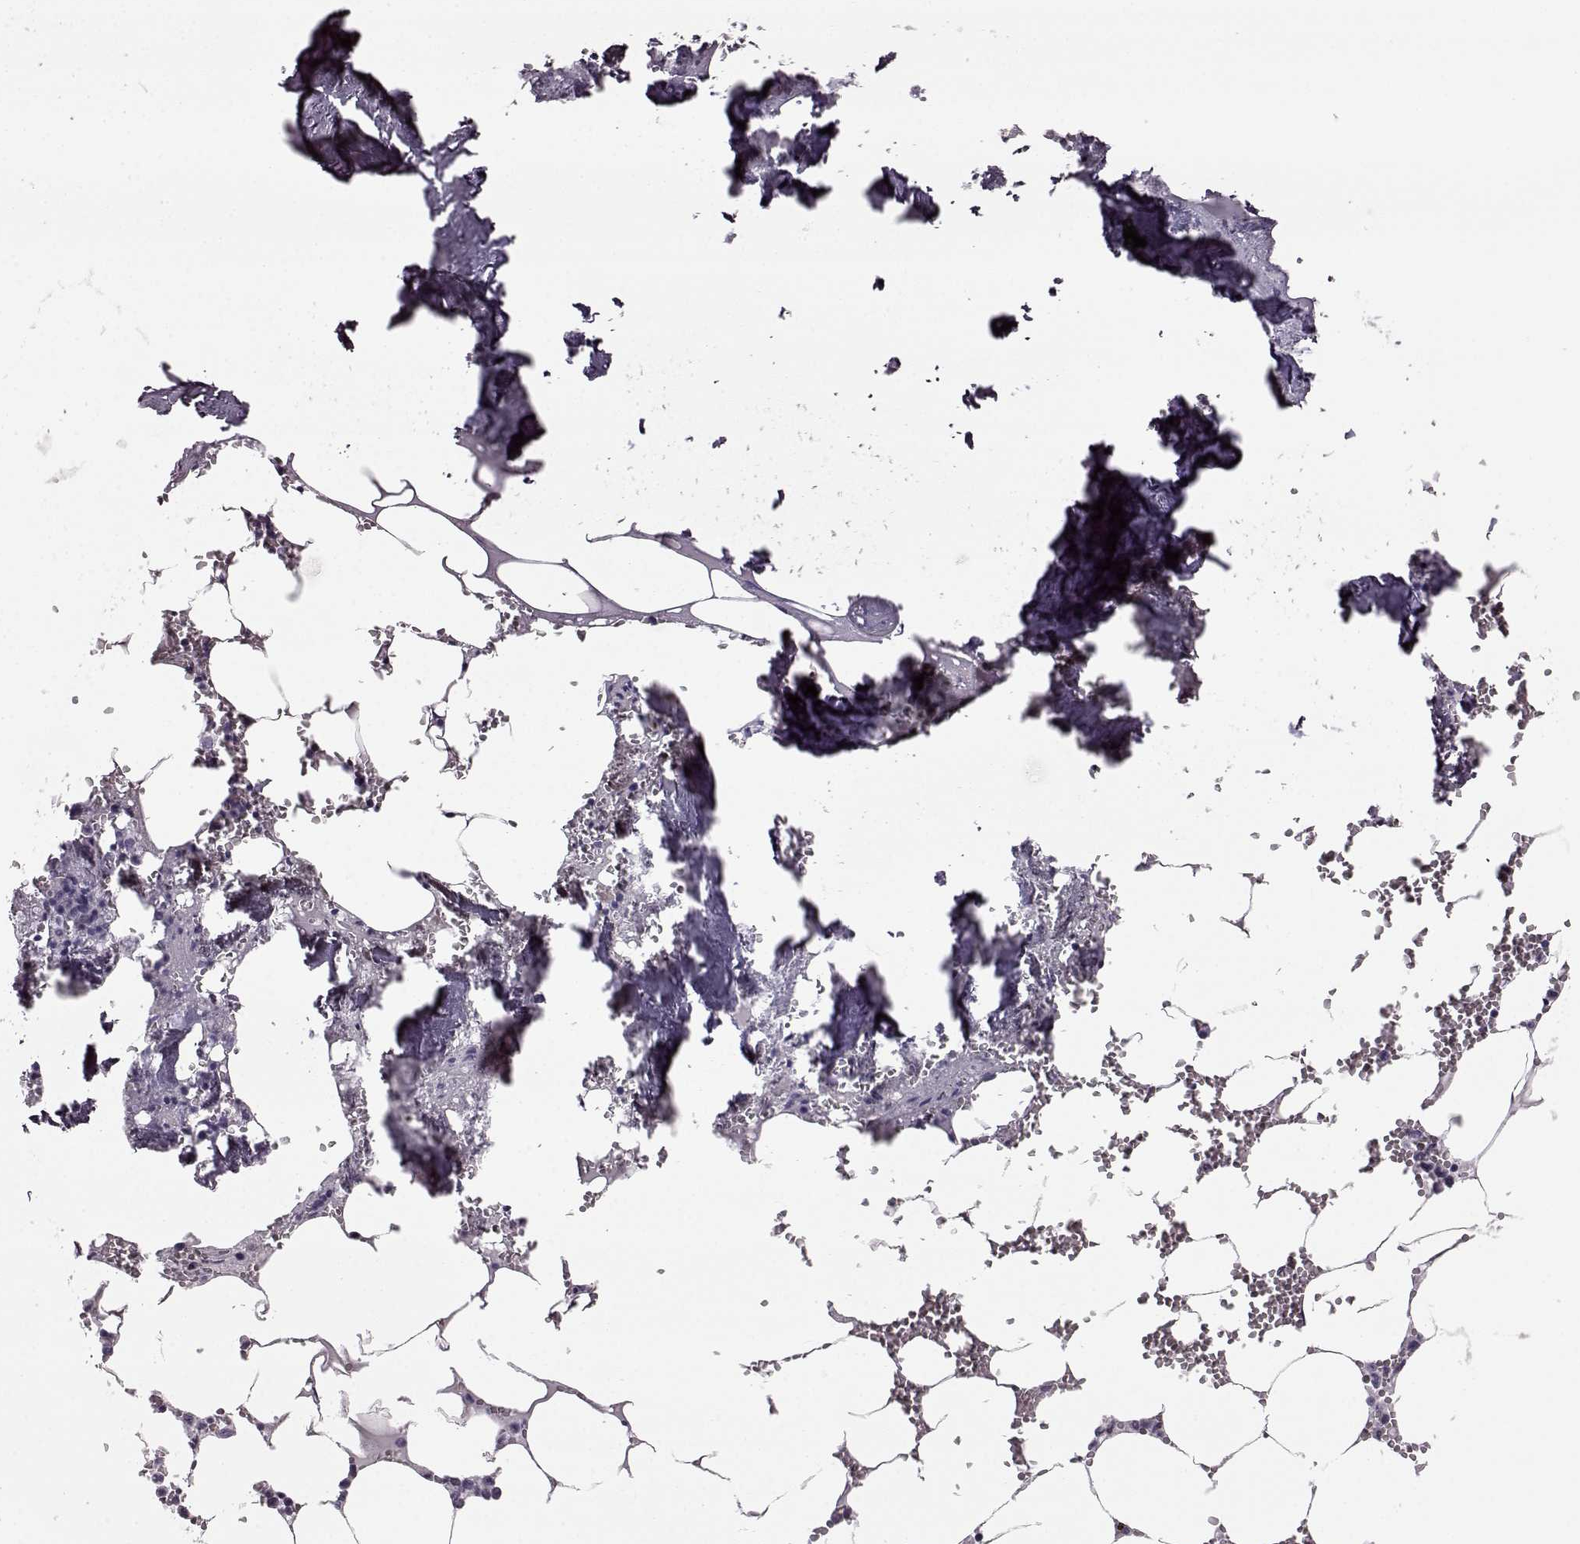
{"staining": {"intensity": "negative", "quantity": "none", "location": "none"}, "tissue": "bone marrow", "cell_type": "Hematopoietic cells", "image_type": "normal", "snomed": [{"axis": "morphology", "description": "Normal tissue, NOS"}, {"axis": "topography", "description": "Bone marrow"}], "caption": "Photomicrograph shows no significant protein staining in hematopoietic cells of benign bone marrow.", "gene": "PRPH2", "patient": {"sex": "male", "age": 54}}